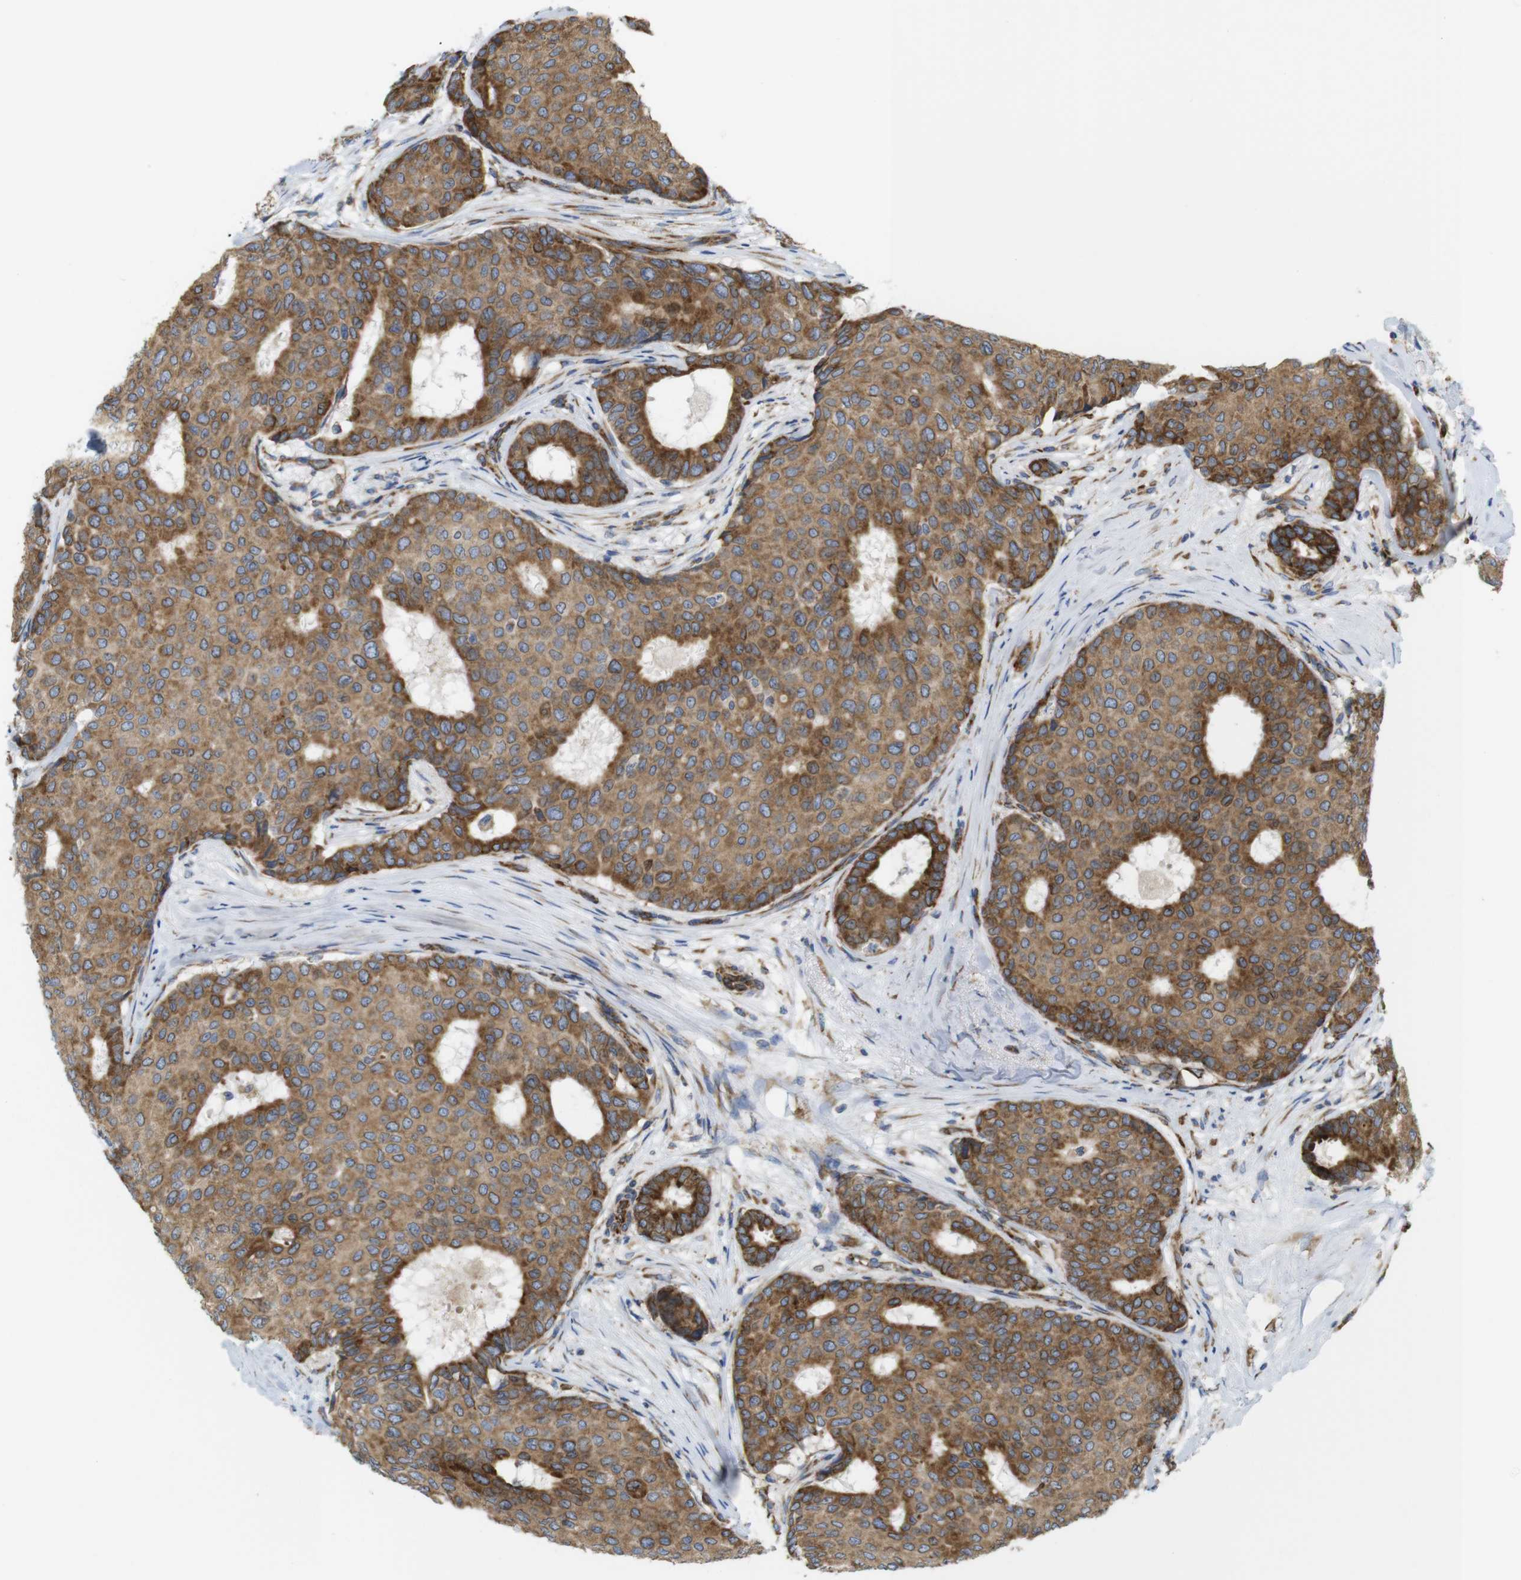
{"staining": {"intensity": "moderate", "quantity": ">75%", "location": "cytoplasmic/membranous"}, "tissue": "breast cancer", "cell_type": "Tumor cells", "image_type": "cancer", "snomed": [{"axis": "morphology", "description": "Duct carcinoma"}, {"axis": "topography", "description": "Breast"}], "caption": "High-power microscopy captured an immunohistochemistry histopathology image of breast cancer (infiltrating ductal carcinoma), revealing moderate cytoplasmic/membranous expression in about >75% of tumor cells.", "gene": "PCNX2", "patient": {"sex": "female", "age": 75}}